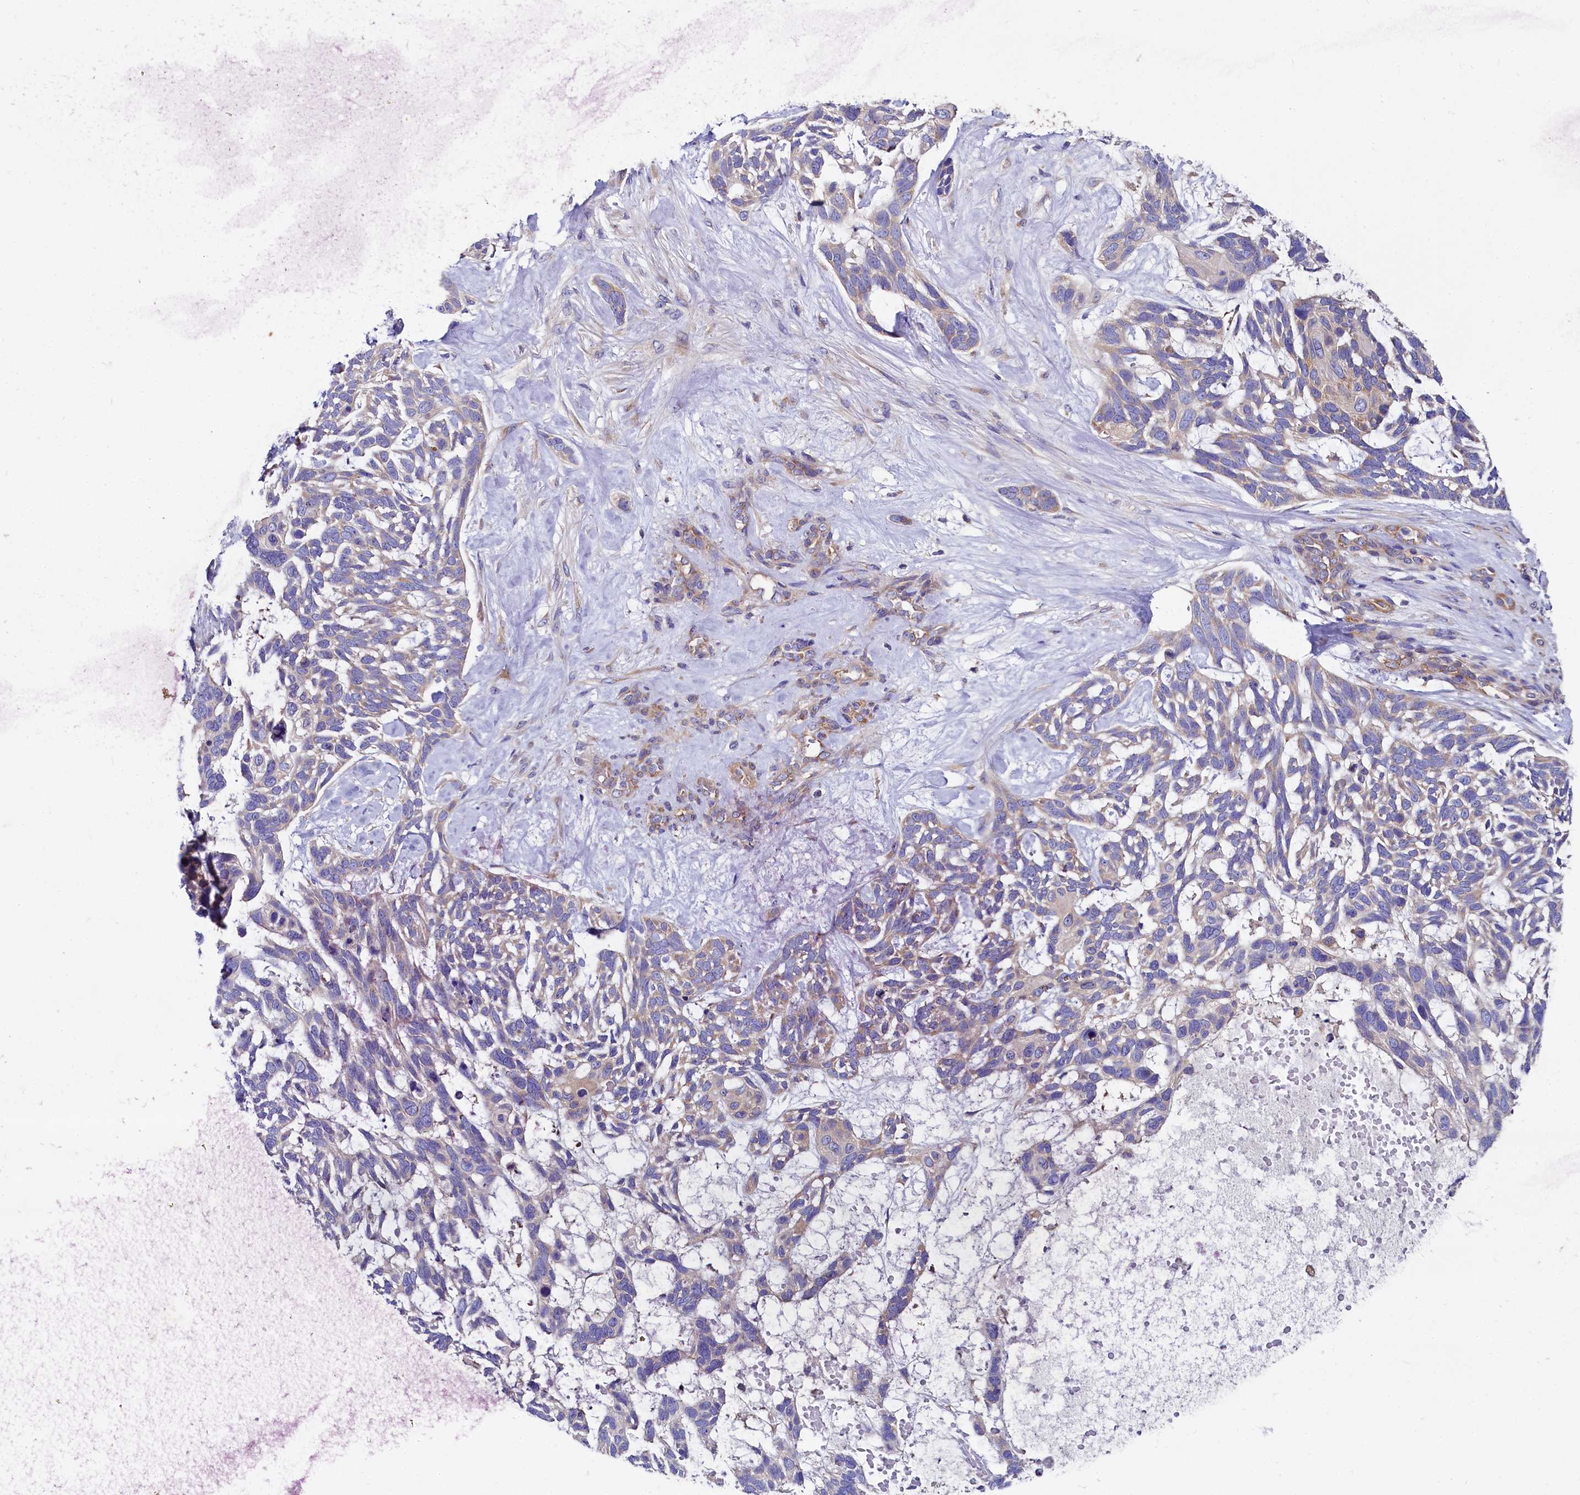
{"staining": {"intensity": "weak", "quantity": "25%-75%", "location": "cytoplasmic/membranous"}, "tissue": "skin cancer", "cell_type": "Tumor cells", "image_type": "cancer", "snomed": [{"axis": "morphology", "description": "Basal cell carcinoma"}, {"axis": "topography", "description": "Skin"}], "caption": "IHC photomicrograph of skin basal cell carcinoma stained for a protein (brown), which demonstrates low levels of weak cytoplasmic/membranous positivity in approximately 25%-75% of tumor cells.", "gene": "QARS1", "patient": {"sex": "male", "age": 88}}